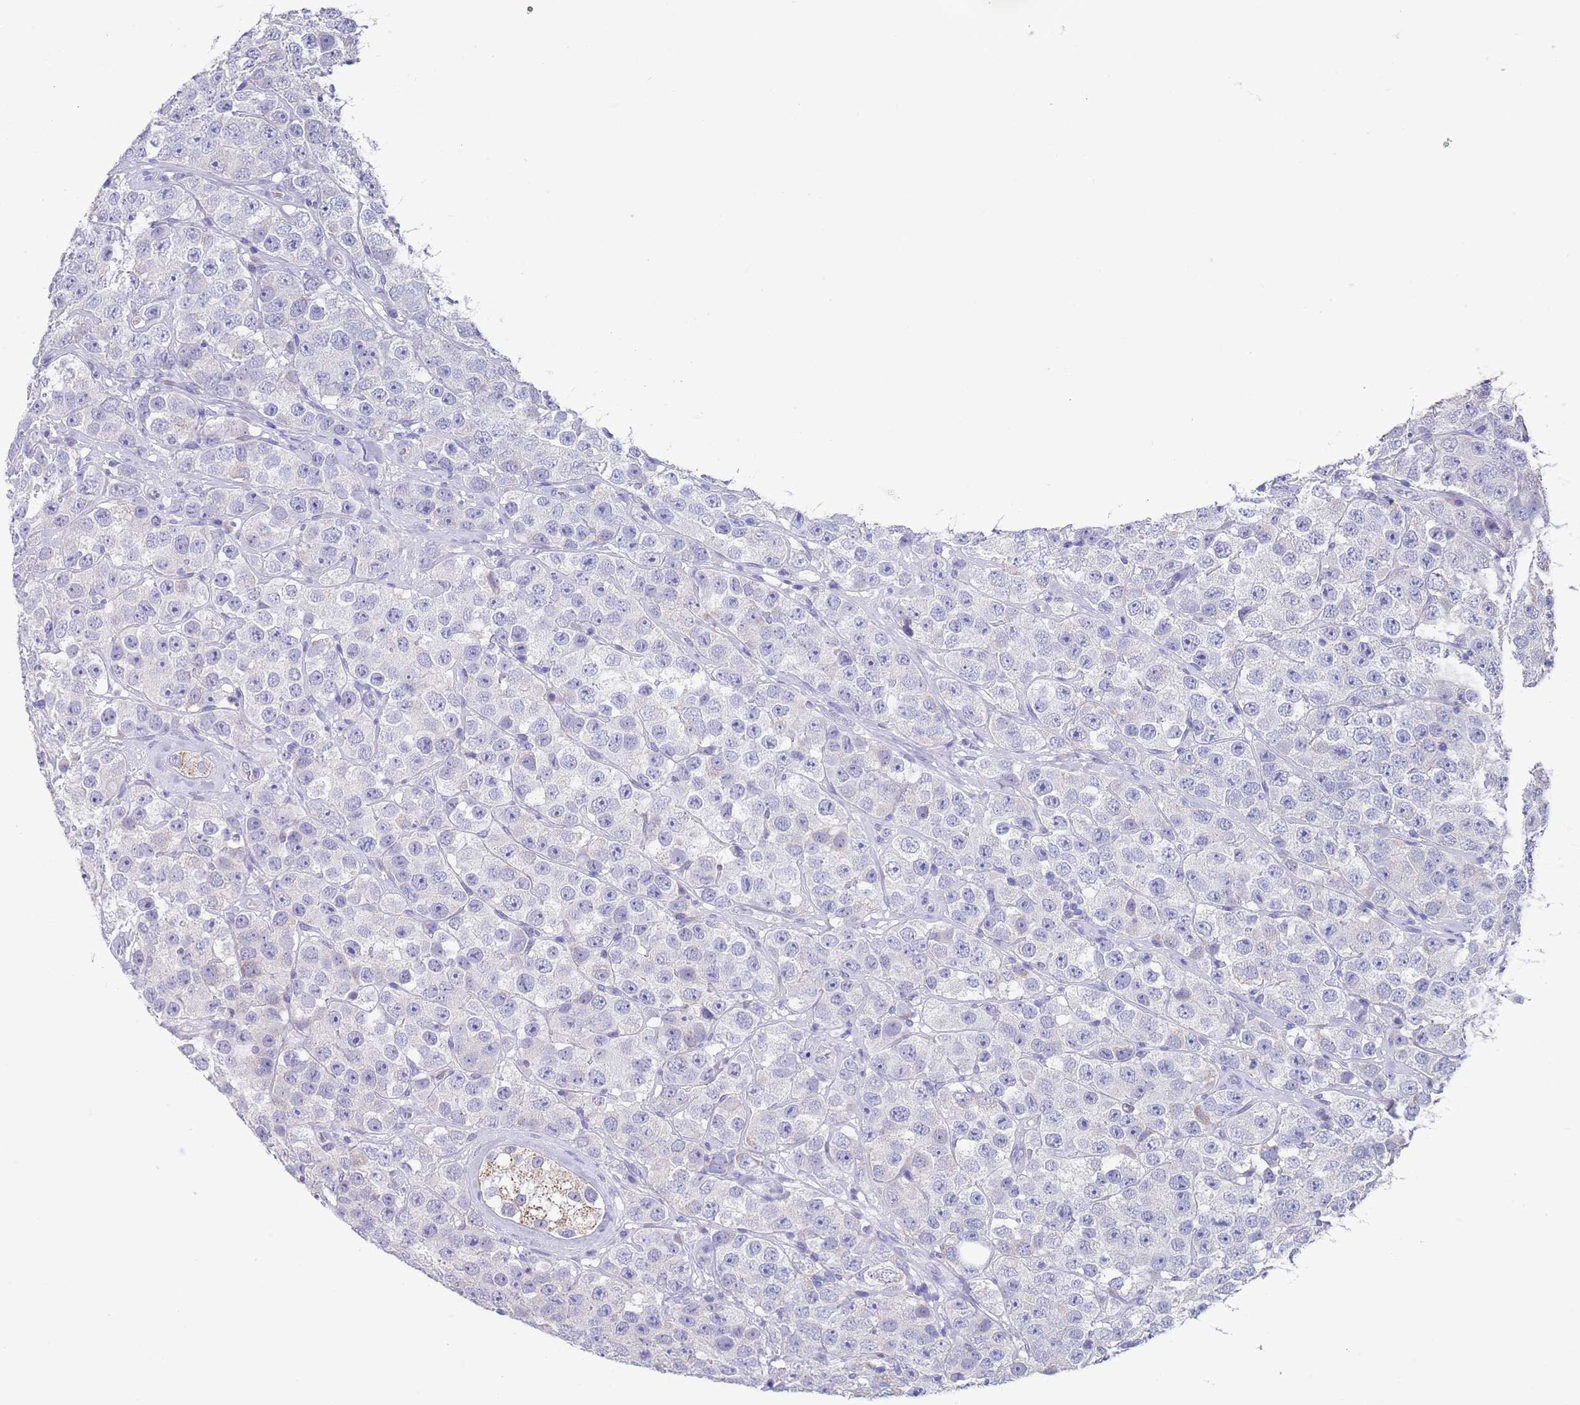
{"staining": {"intensity": "negative", "quantity": "none", "location": "none"}, "tissue": "testis cancer", "cell_type": "Tumor cells", "image_type": "cancer", "snomed": [{"axis": "morphology", "description": "Seminoma, NOS"}, {"axis": "topography", "description": "Testis"}], "caption": "Human testis cancer (seminoma) stained for a protein using IHC reveals no staining in tumor cells.", "gene": "SPIRE2", "patient": {"sex": "male", "age": 28}}